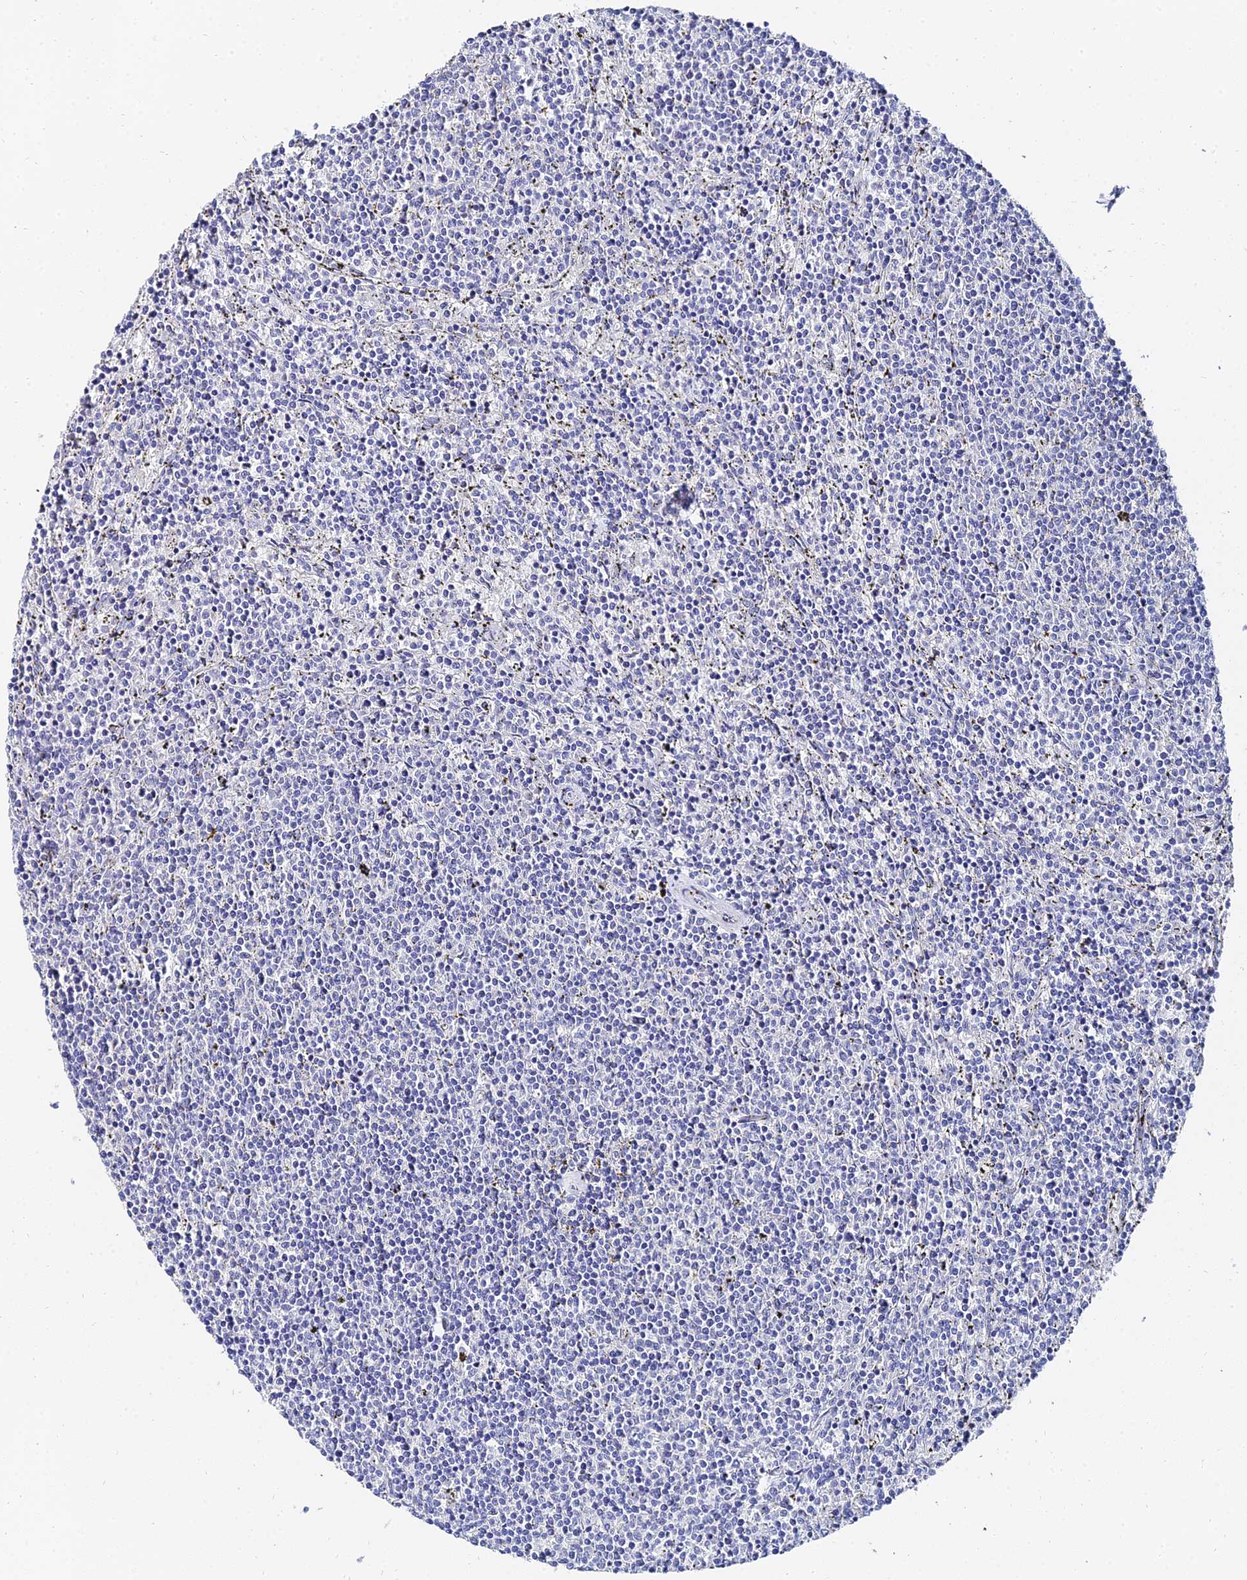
{"staining": {"intensity": "negative", "quantity": "none", "location": "none"}, "tissue": "lymphoma", "cell_type": "Tumor cells", "image_type": "cancer", "snomed": [{"axis": "morphology", "description": "Malignant lymphoma, non-Hodgkin's type, Low grade"}, {"axis": "topography", "description": "Spleen"}], "caption": "Immunohistochemical staining of human low-grade malignant lymphoma, non-Hodgkin's type displays no significant staining in tumor cells.", "gene": "KRT17", "patient": {"sex": "female", "age": 50}}